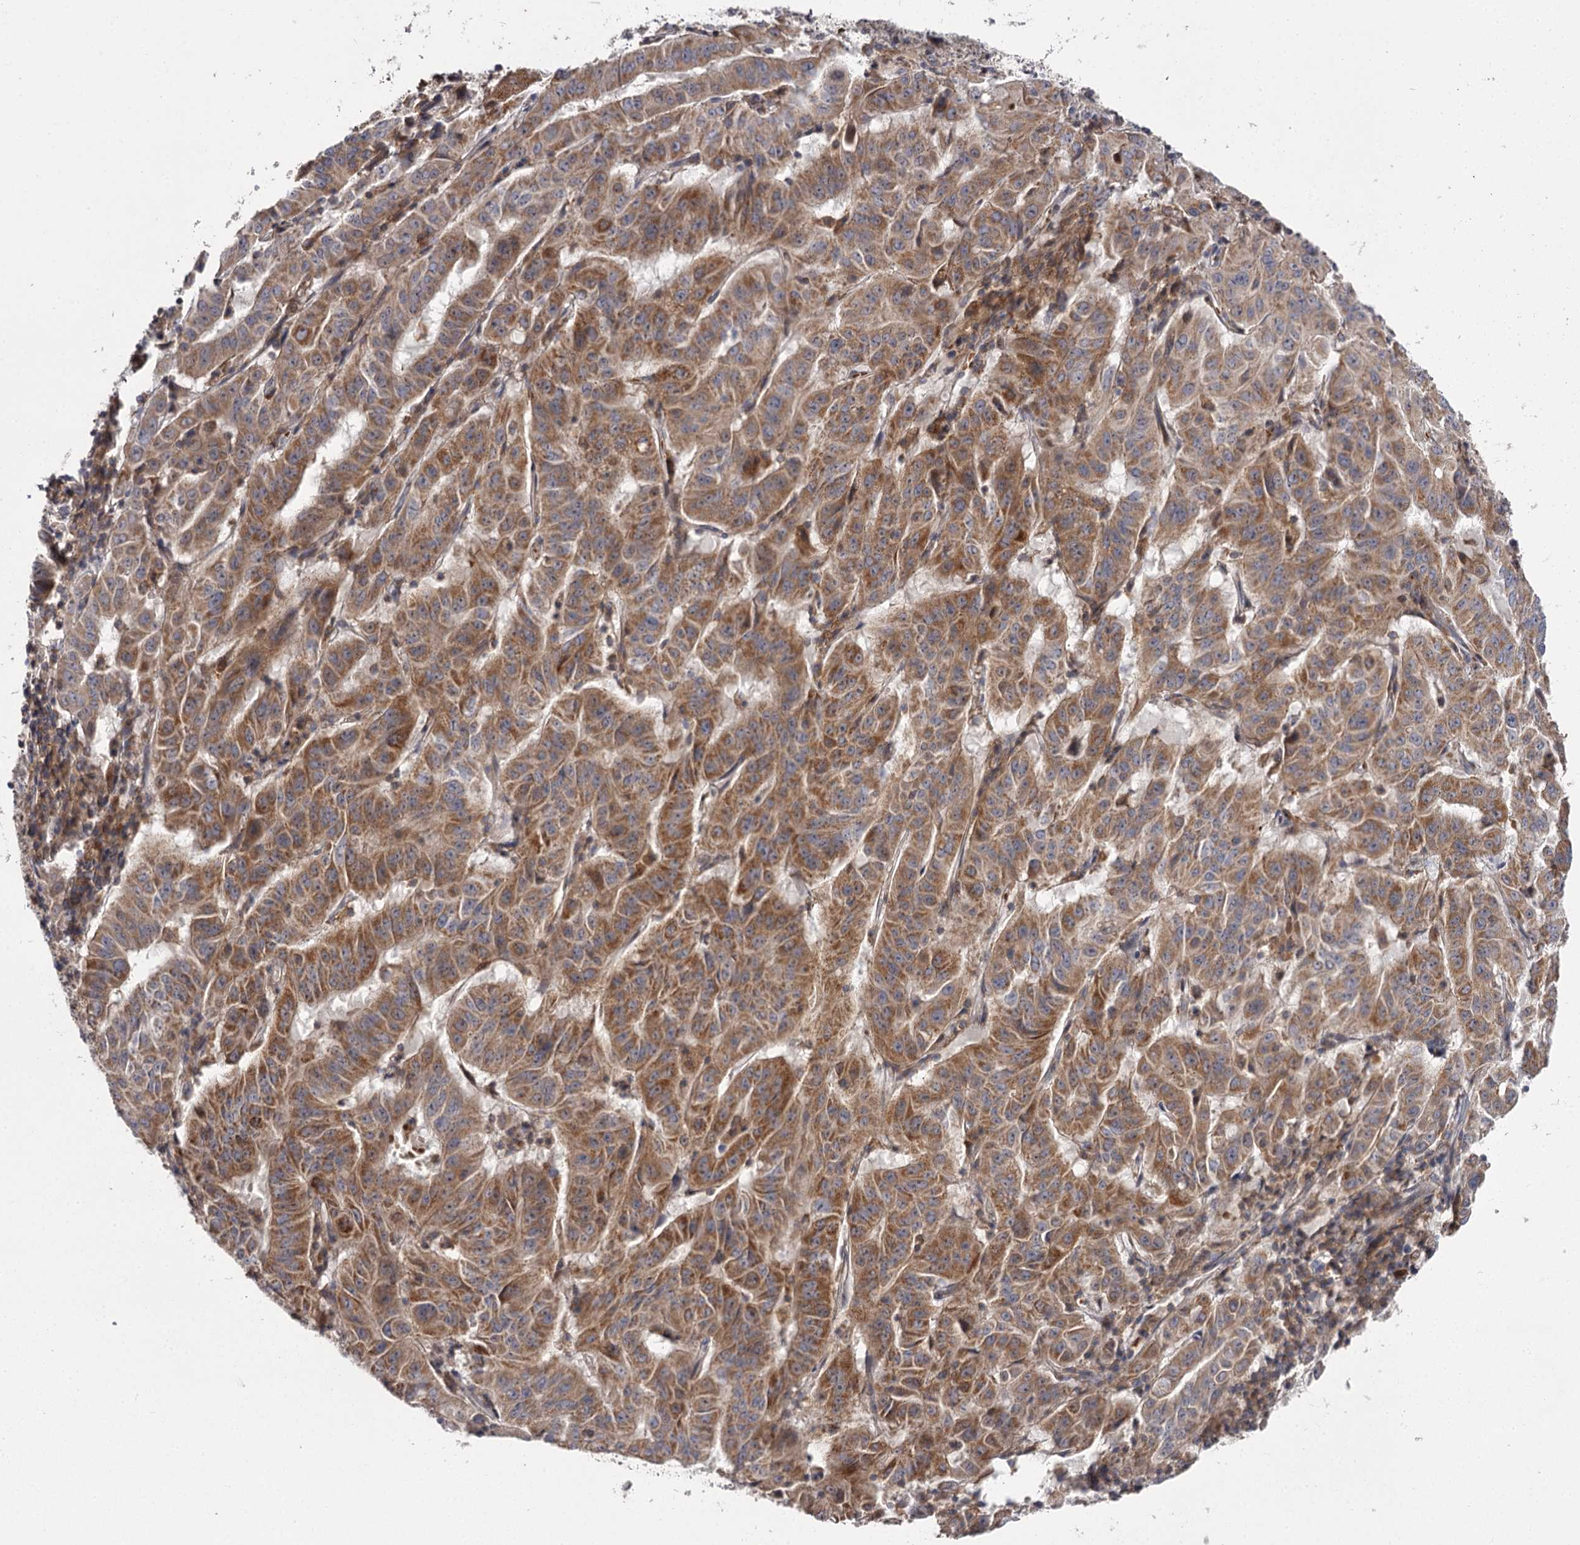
{"staining": {"intensity": "strong", "quantity": "25%-75%", "location": "cytoplasmic/membranous"}, "tissue": "pancreatic cancer", "cell_type": "Tumor cells", "image_type": "cancer", "snomed": [{"axis": "morphology", "description": "Adenocarcinoma, NOS"}, {"axis": "topography", "description": "Pancreas"}], "caption": "Human pancreatic cancer stained with a protein marker shows strong staining in tumor cells.", "gene": "RASSF6", "patient": {"sex": "male", "age": 63}}